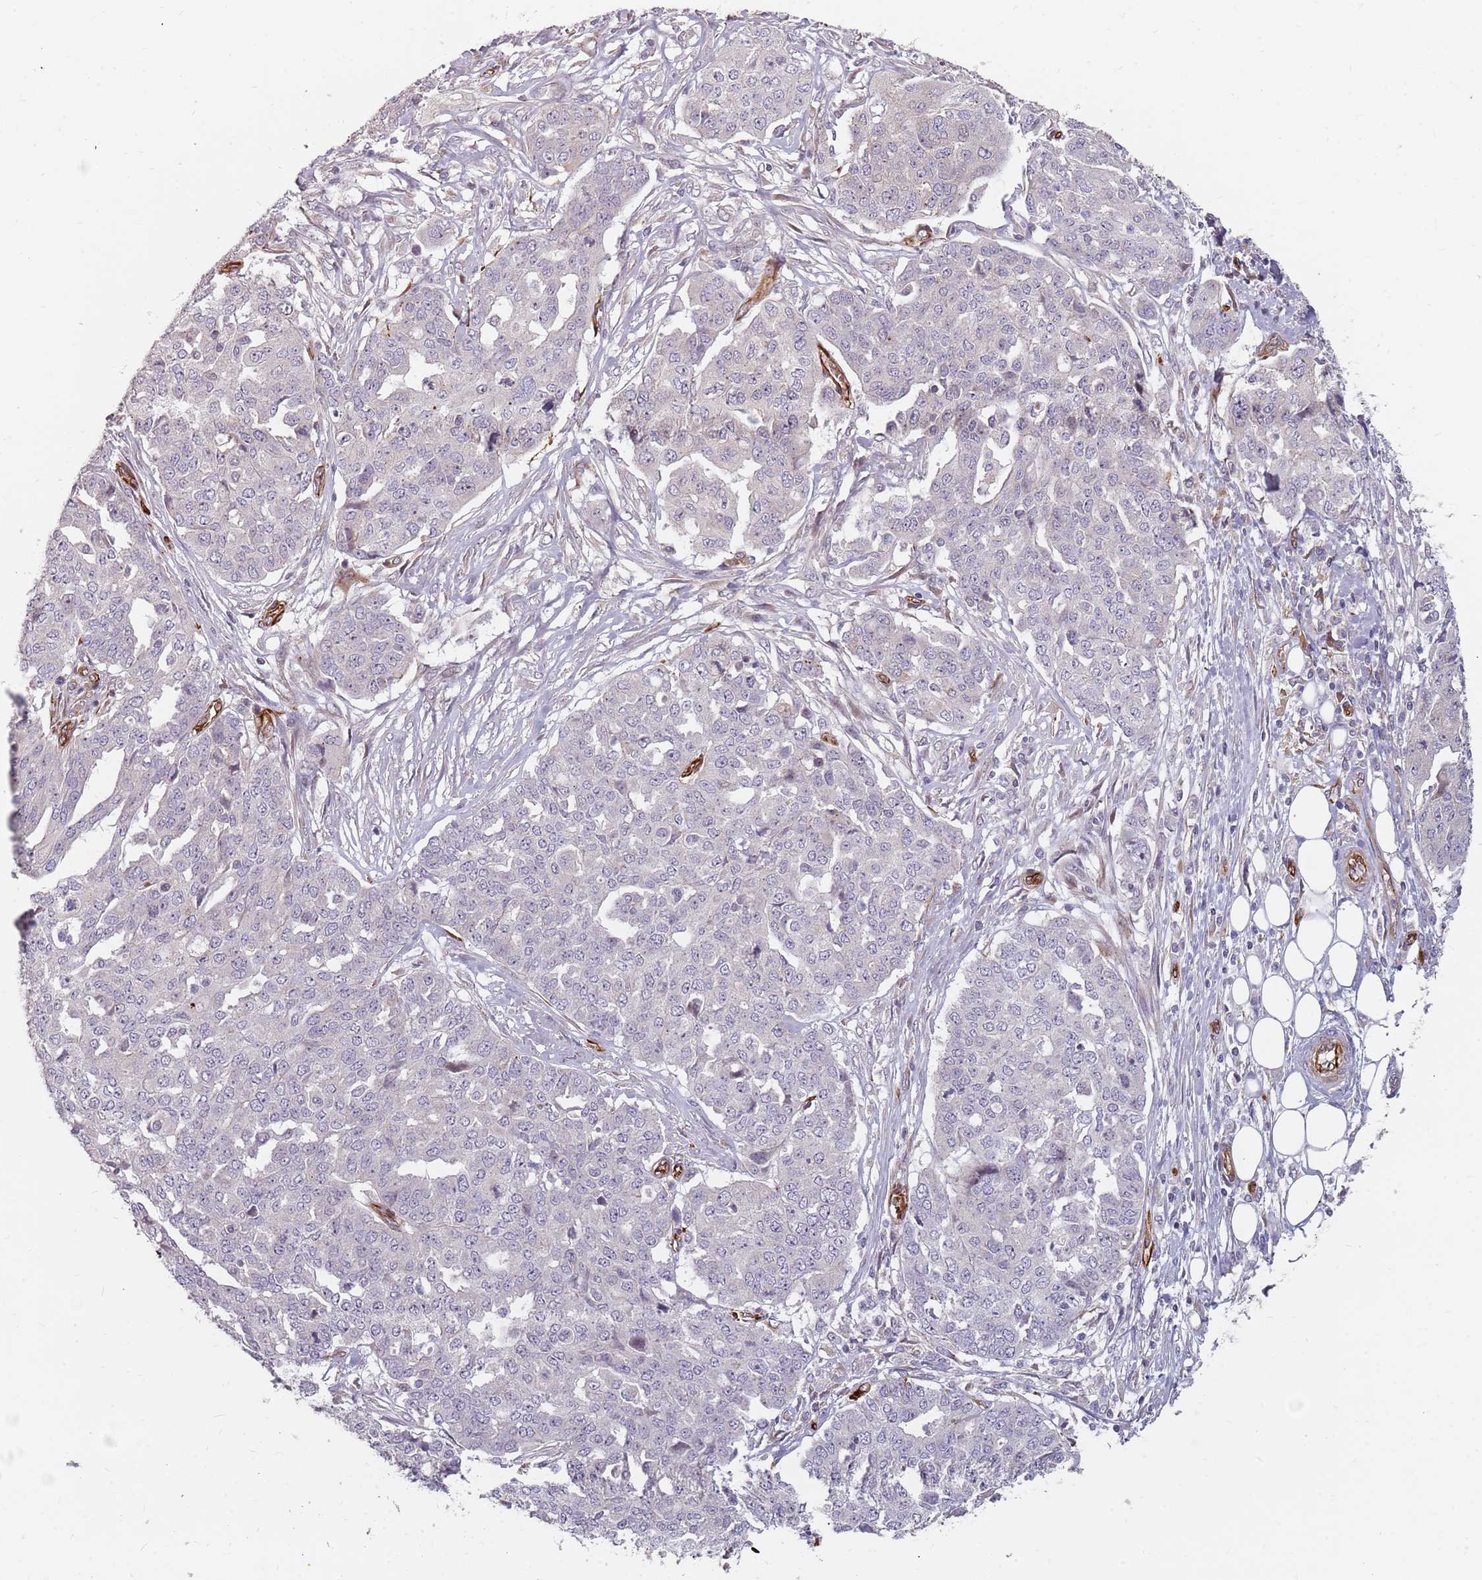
{"staining": {"intensity": "negative", "quantity": "none", "location": "none"}, "tissue": "ovarian cancer", "cell_type": "Tumor cells", "image_type": "cancer", "snomed": [{"axis": "morphology", "description": "Cystadenocarcinoma, serous, NOS"}, {"axis": "topography", "description": "Soft tissue"}, {"axis": "topography", "description": "Ovary"}], "caption": "DAB (3,3'-diaminobenzidine) immunohistochemical staining of ovarian cancer (serous cystadenocarcinoma) demonstrates no significant staining in tumor cells. (DAB IHC visualized using brightfield microscopy, high magnification).", "gene": "GAS2L3", "patient": {"sex": "female", "age": 57}}